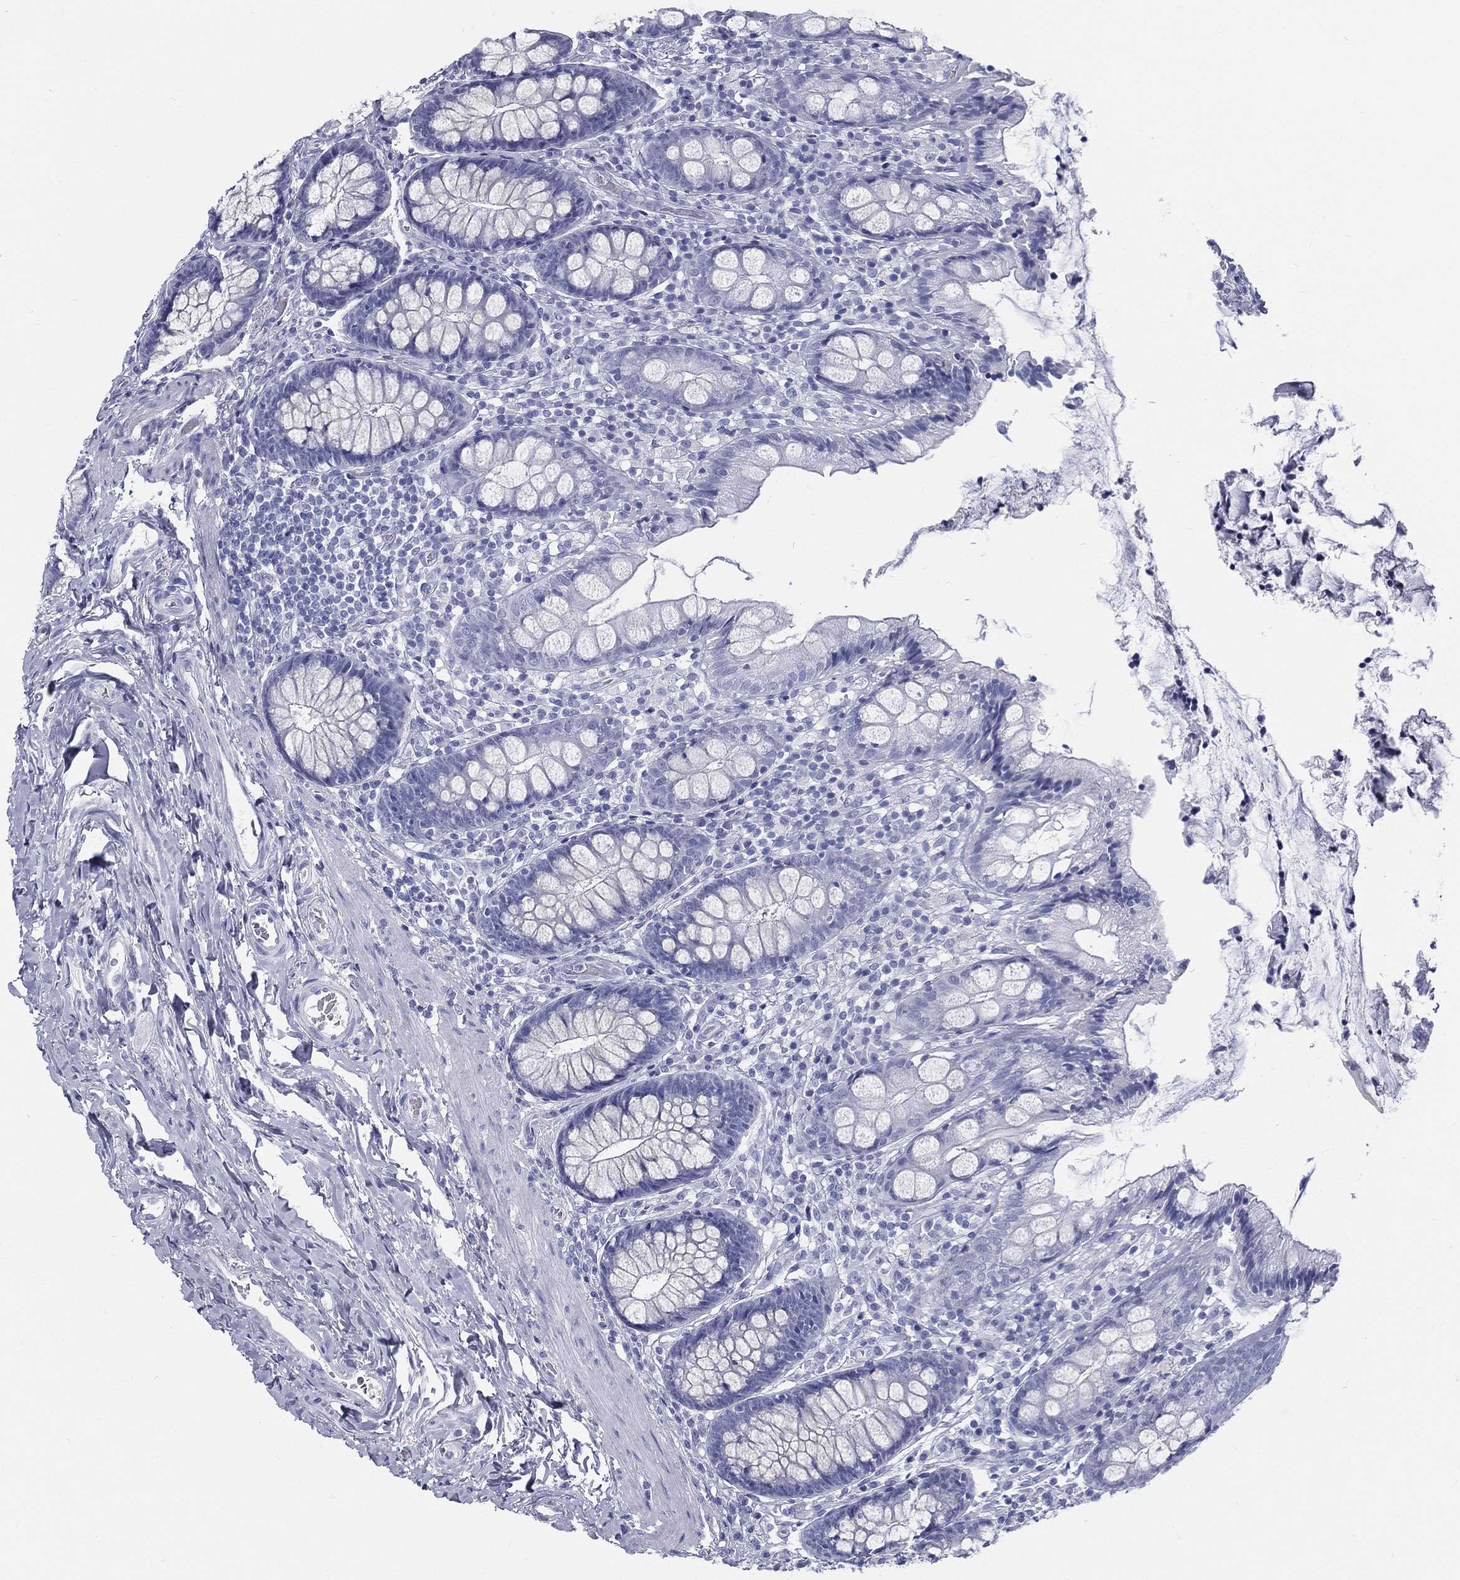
{"staining": {"intensity": "negative", "quantity": "none", "location": "none"}, "tissue": "colon", "cell_type": "Endothelial cells", "image_type": "normal", "snomed": [{"axis": "morphology", "description": "Normal tissue, NOS"}, {"axis": "topography", "description": "Colon"}], "caption": "The photomicrograph exhibits no significant staining in endothelial cells of colon.", "gene": "RSPH4A", "patient": {"sex": "female", "age": 86}}